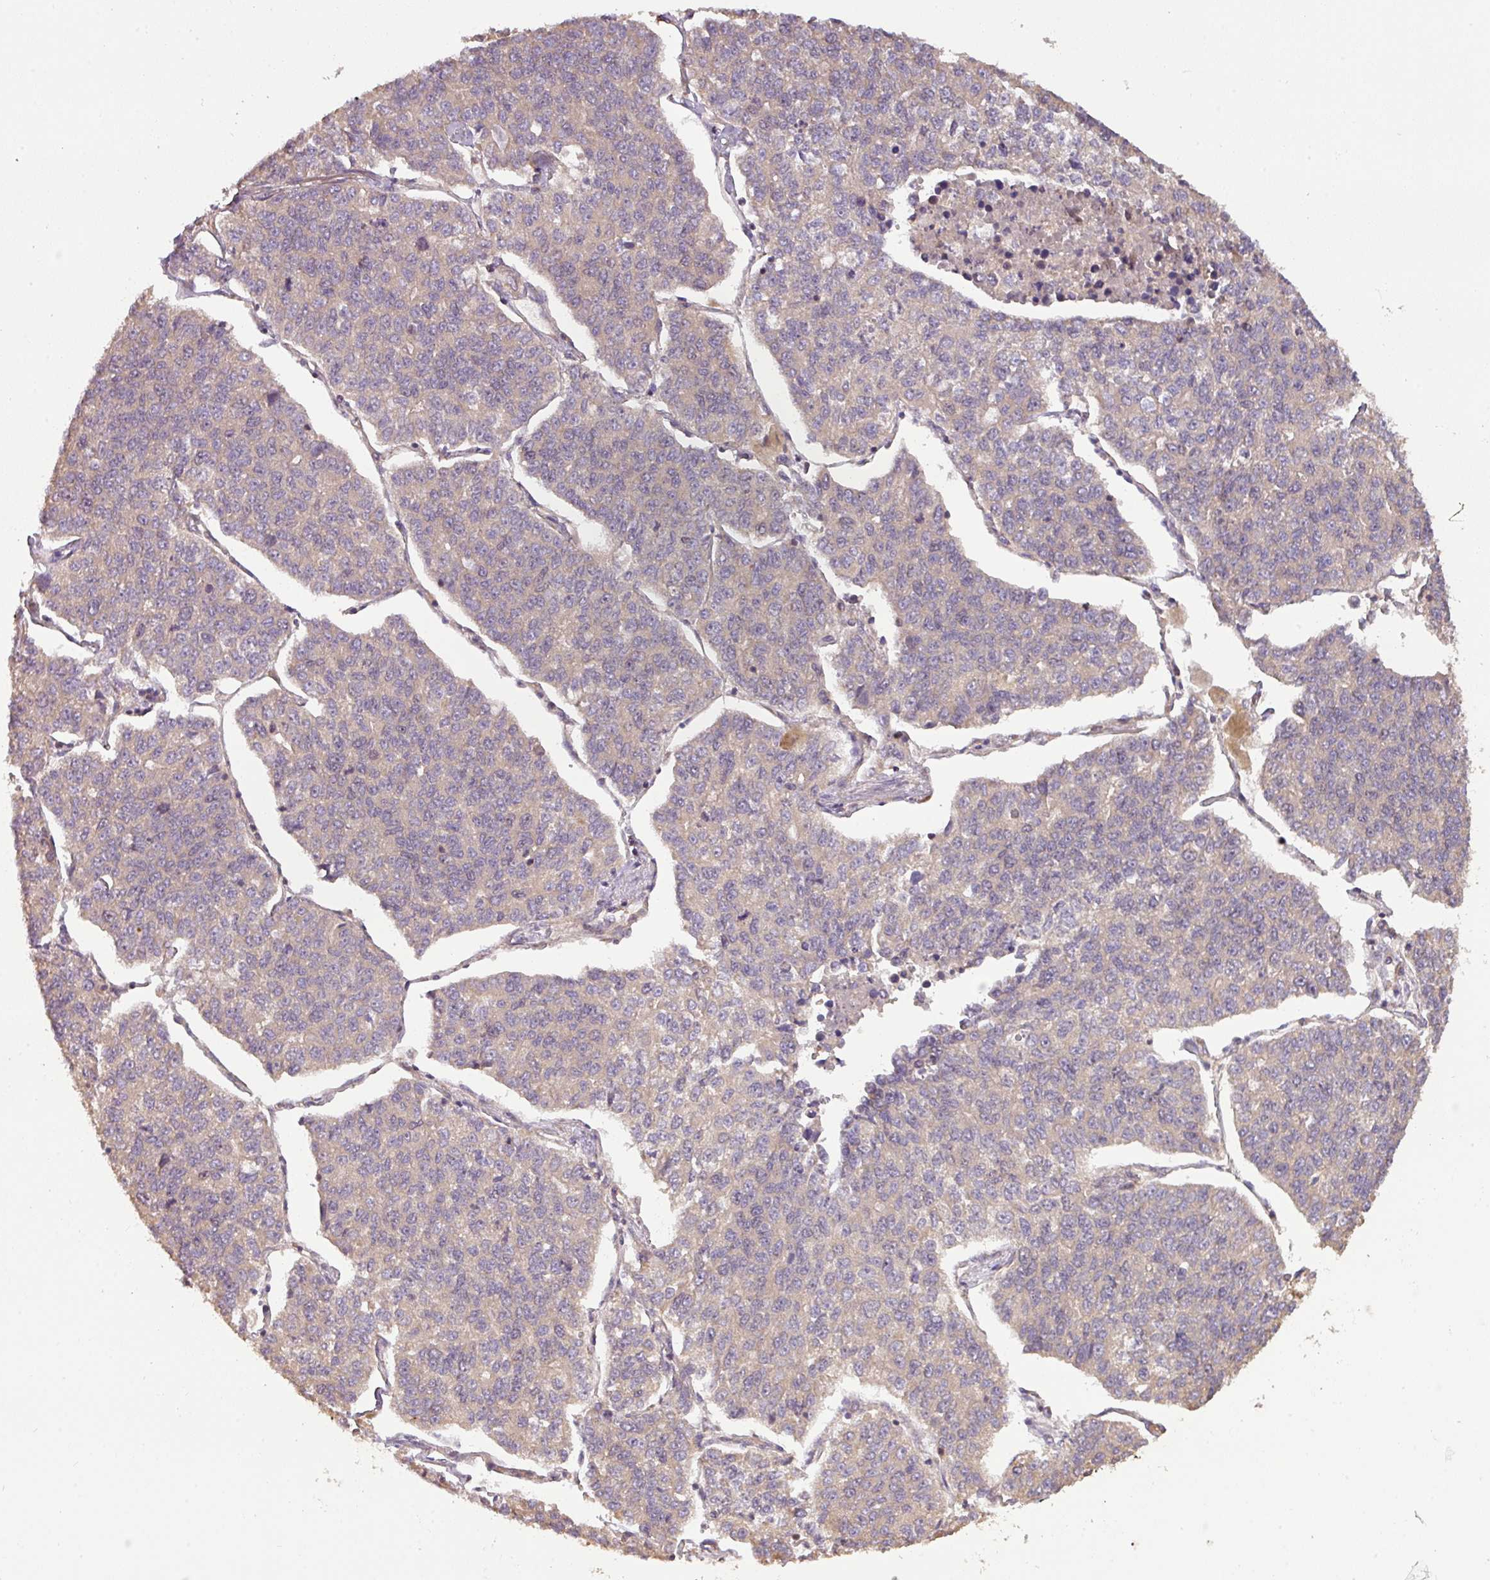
{"staining": {"intensity": "weak", "quantity": "<25%", "location": "cytoplasmic/membranous"}, "tissue": "lung cancer", "cell_type": "Tumor cells", "image_type": "cancer", "snomed": [{"axis": "morphology", "description": "Adenocarcinoma, NOS"}, {"axis": "topography", "description": "Lung"}], "caption": "The micrograph demonstrates no significant positivity in tumor cells of adenocarcinoma (lung). (DAB IHC, high magnification).", "gene": "VENTX", "patient": {"sex": "male", "age": 49}}